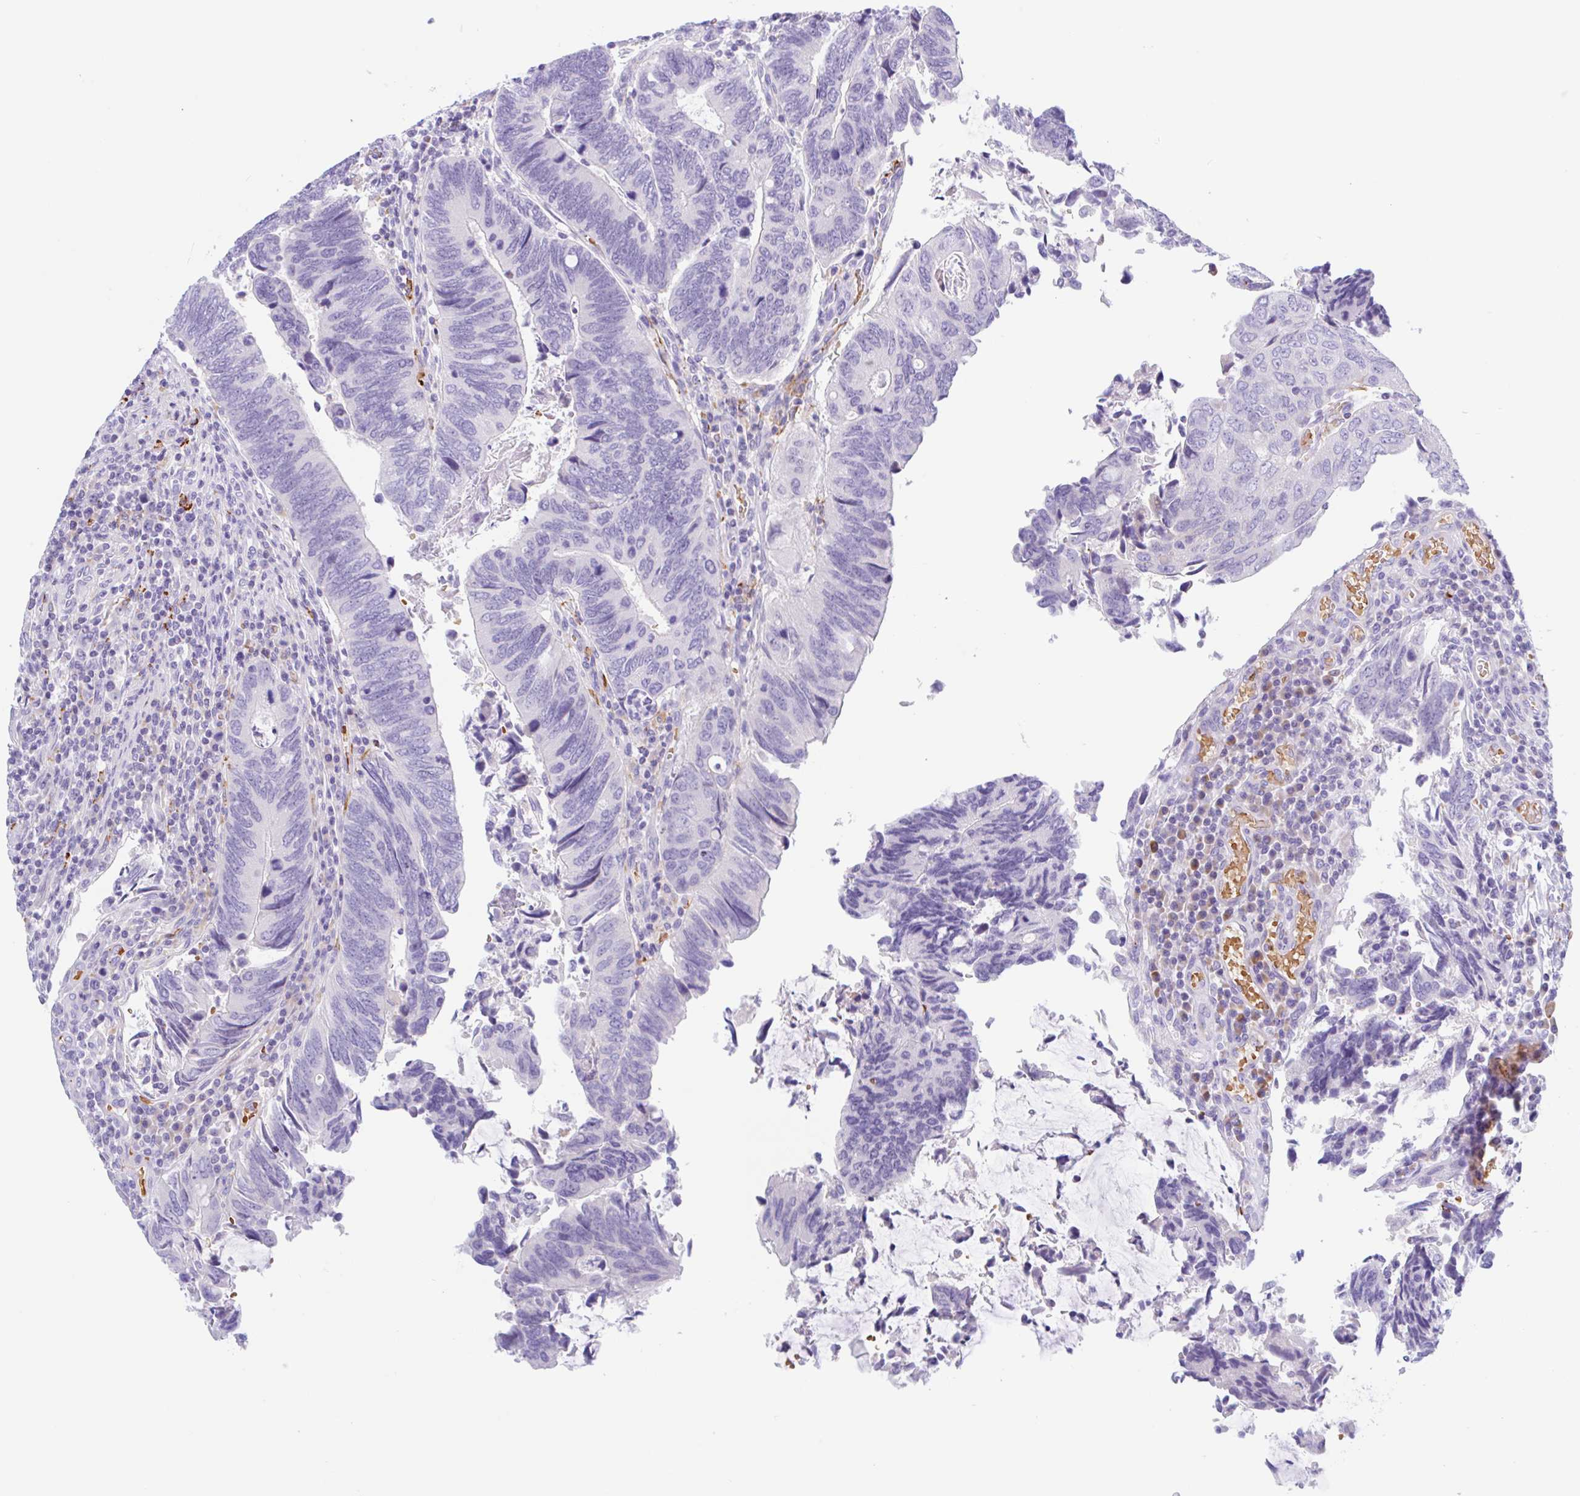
{"staining": {"intensity": "negative", "quantity": "none", "location": "none"}, "tissue": "colorectal cancer", "cell_type": "Tumor cells", "image_type": "cancer", "snomed": [{"axis": "morphology", "description": "Adenocarcinoma, NOS"}, {"axis": "topography", "description": "Colon"}], "caption": "Adenocarcinoma (colorectal) stained for a protein using IHC exhibits no expression tumor cells.", "gene": "ANKRD9", "patient": {"sex": "male", "age": 87}}